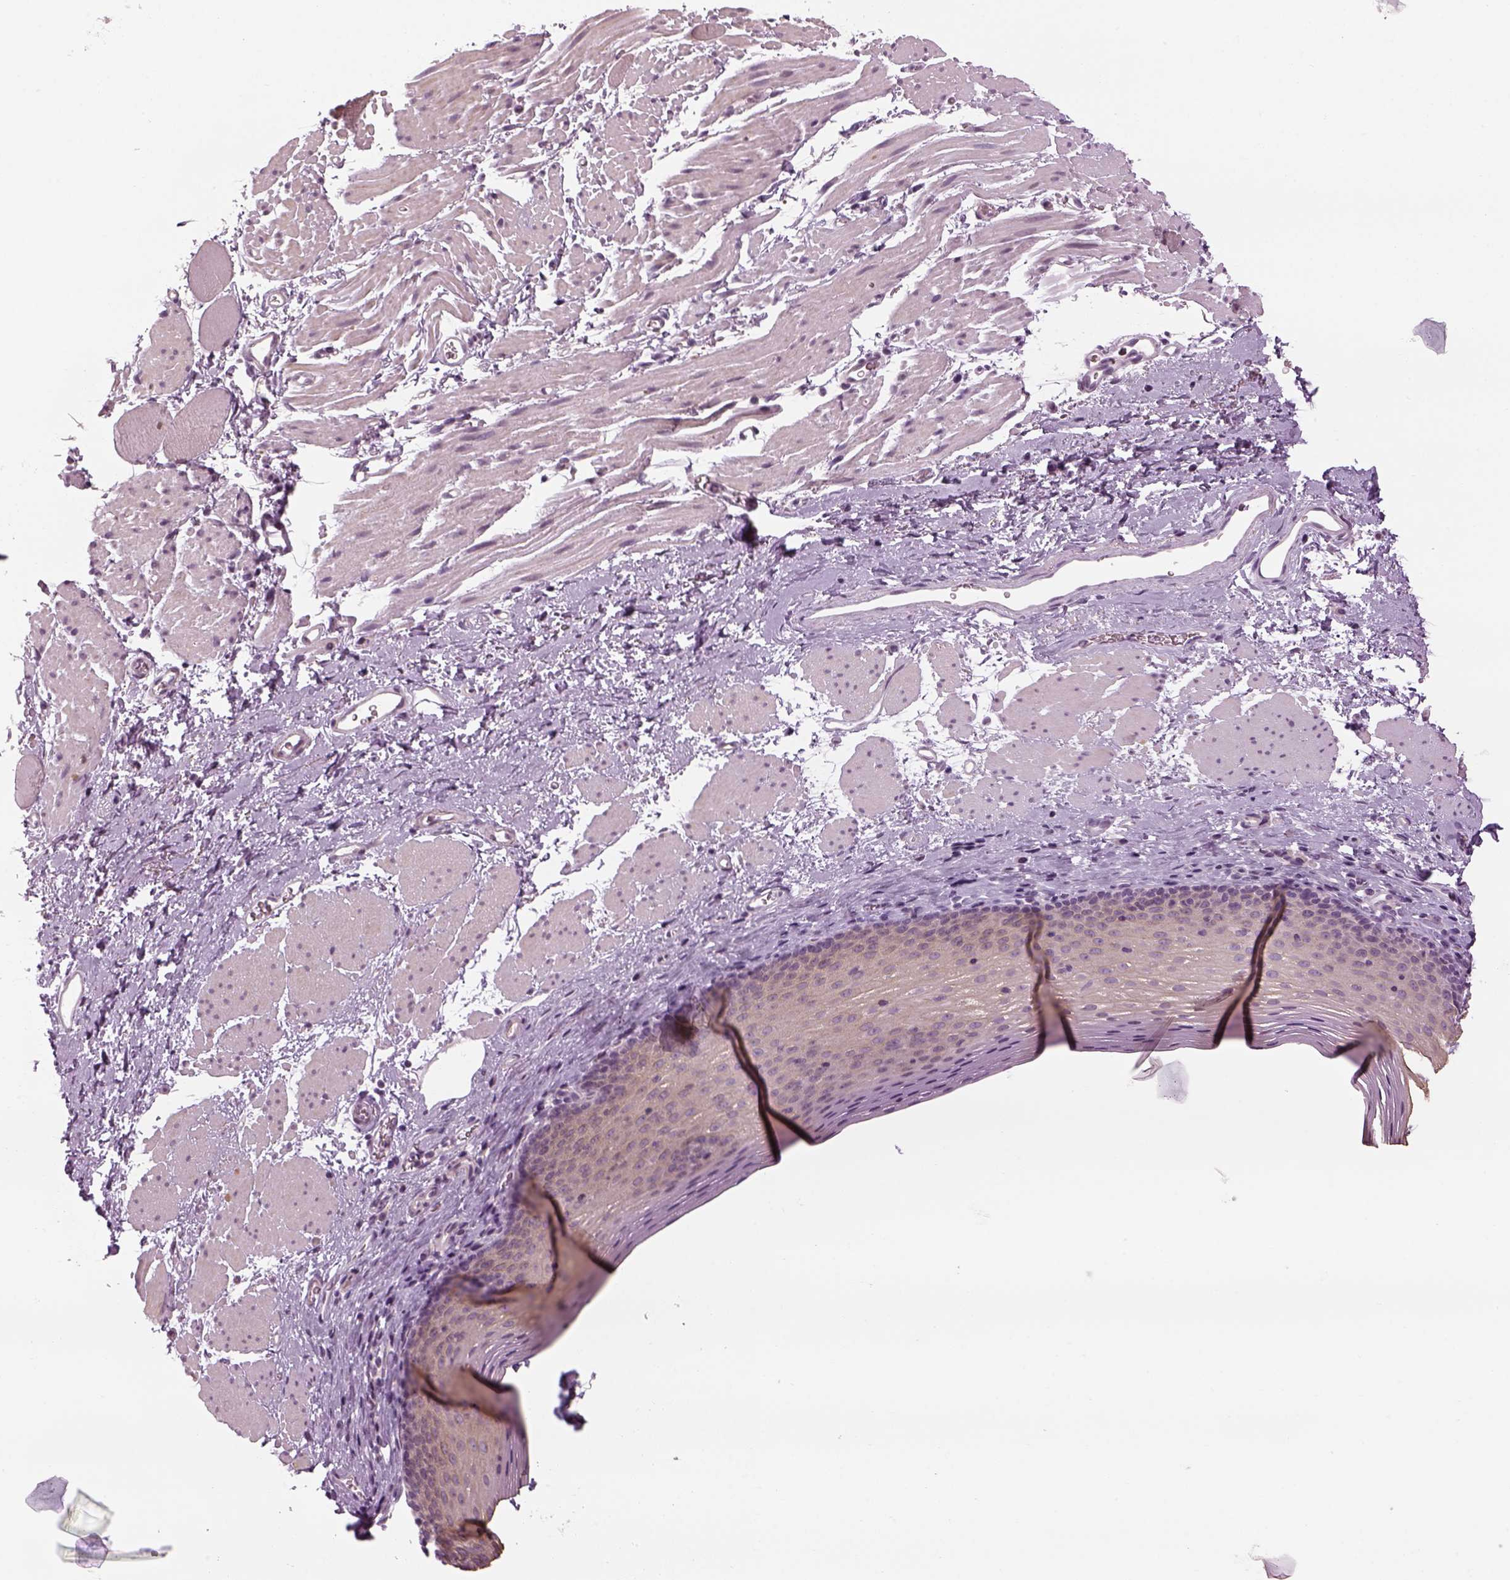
{"staining": {"intensity": "weak", "quantity": ">75%", "location": "cytoplasmic/membranous"}, "tissue": "esophagus", "cell_type": "Squamous epithelial cells", "image_type": "normal", "snomed": [{"axis": "morphology", "description": "Normal tissue, NOS"}, {"axis": "topography", "description": "Esophagus"}], "caption": "This histopathology image demonstrates IHC staining of unremarkable human esophagus, with low weak cytoplasmic/membranous staining in approximately >75% of squamous epithelial cells.", "gene": "LRRIQ3", "patient": {"sex": "female", "age": 68}}